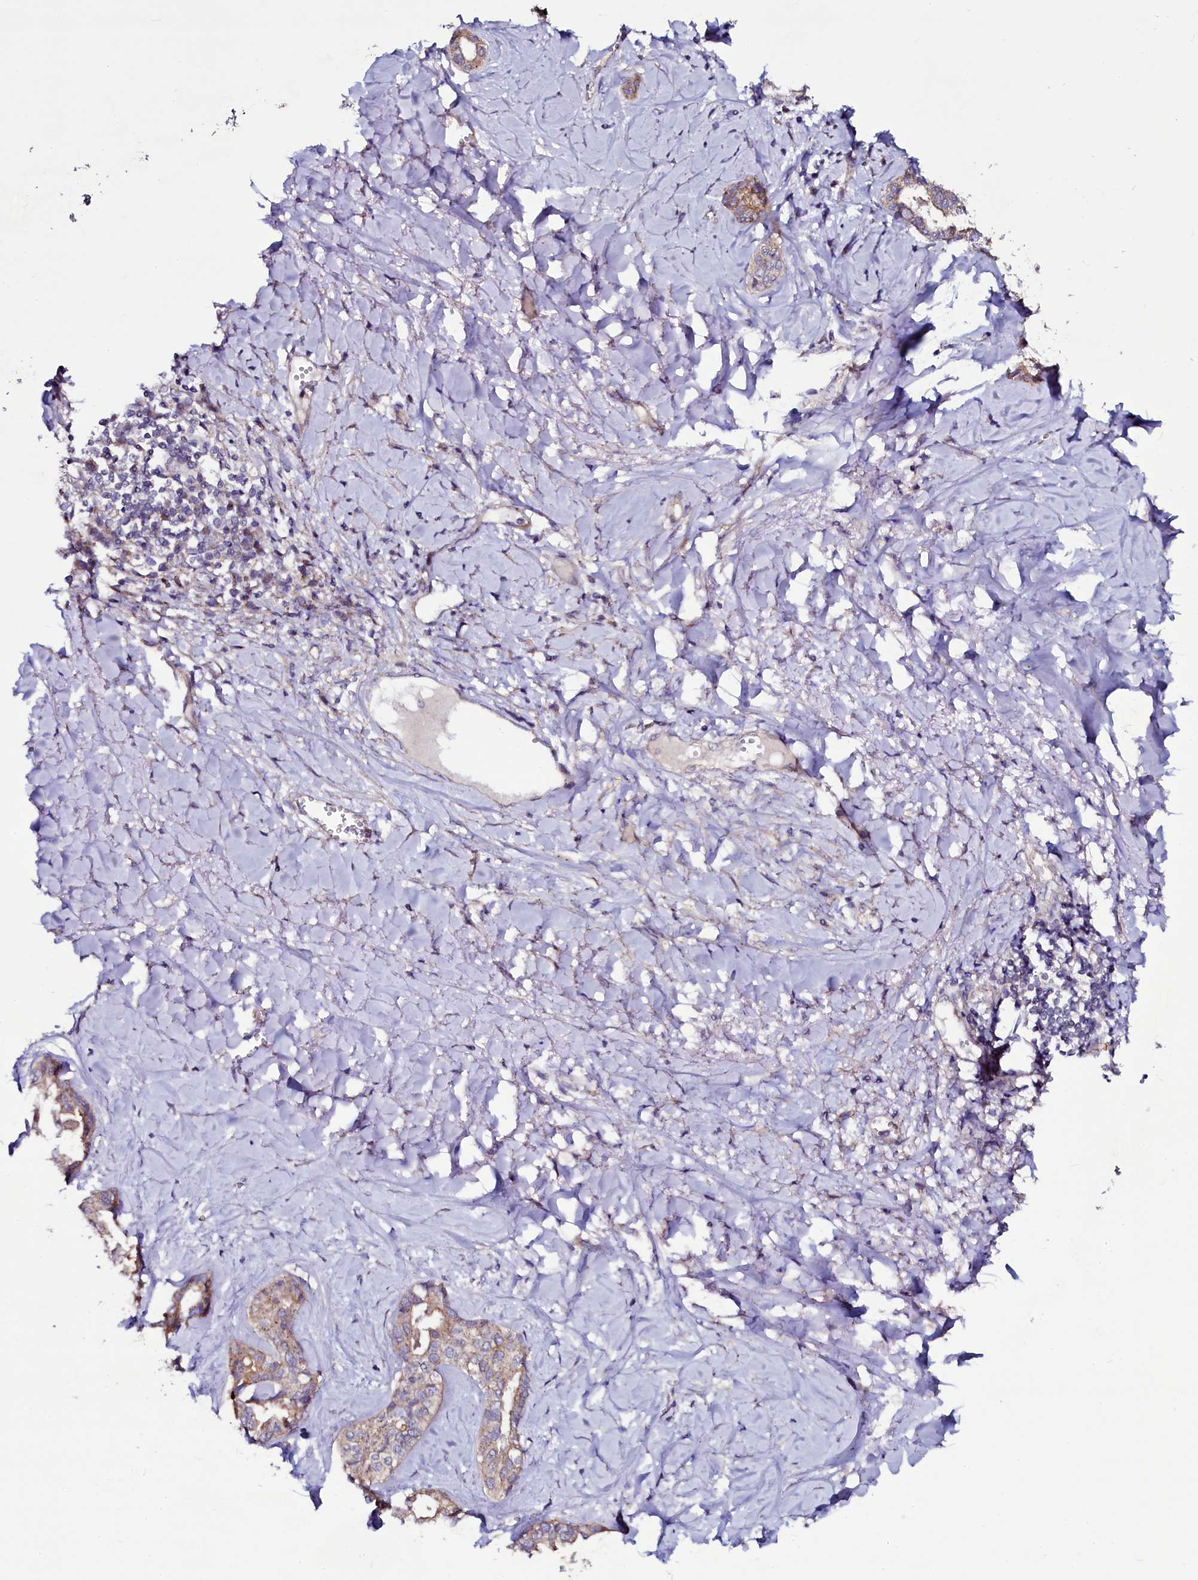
{"staining": {"intensity": "moderate", "quantity": "25%-75%", "location": "cytoplasmic/membranous"}, "tissue": "liver cancer", "cell_type": "Tumor cells", "image_type": "cancer", "snomed": [{"axis": "morphology", "description": "Cholangiocarcinoma"}, {"axis": "topography", "description": "Liver"}], "caption": "Brown immunohistochemical staining in human liver cancer (cholangiocarcinoma) reveals moderate cytoplasmic/membranous staining in about 25%-75% of tumor cells.", "gene": "USPL1", "patient": {"sex": "female", "age": 77}}